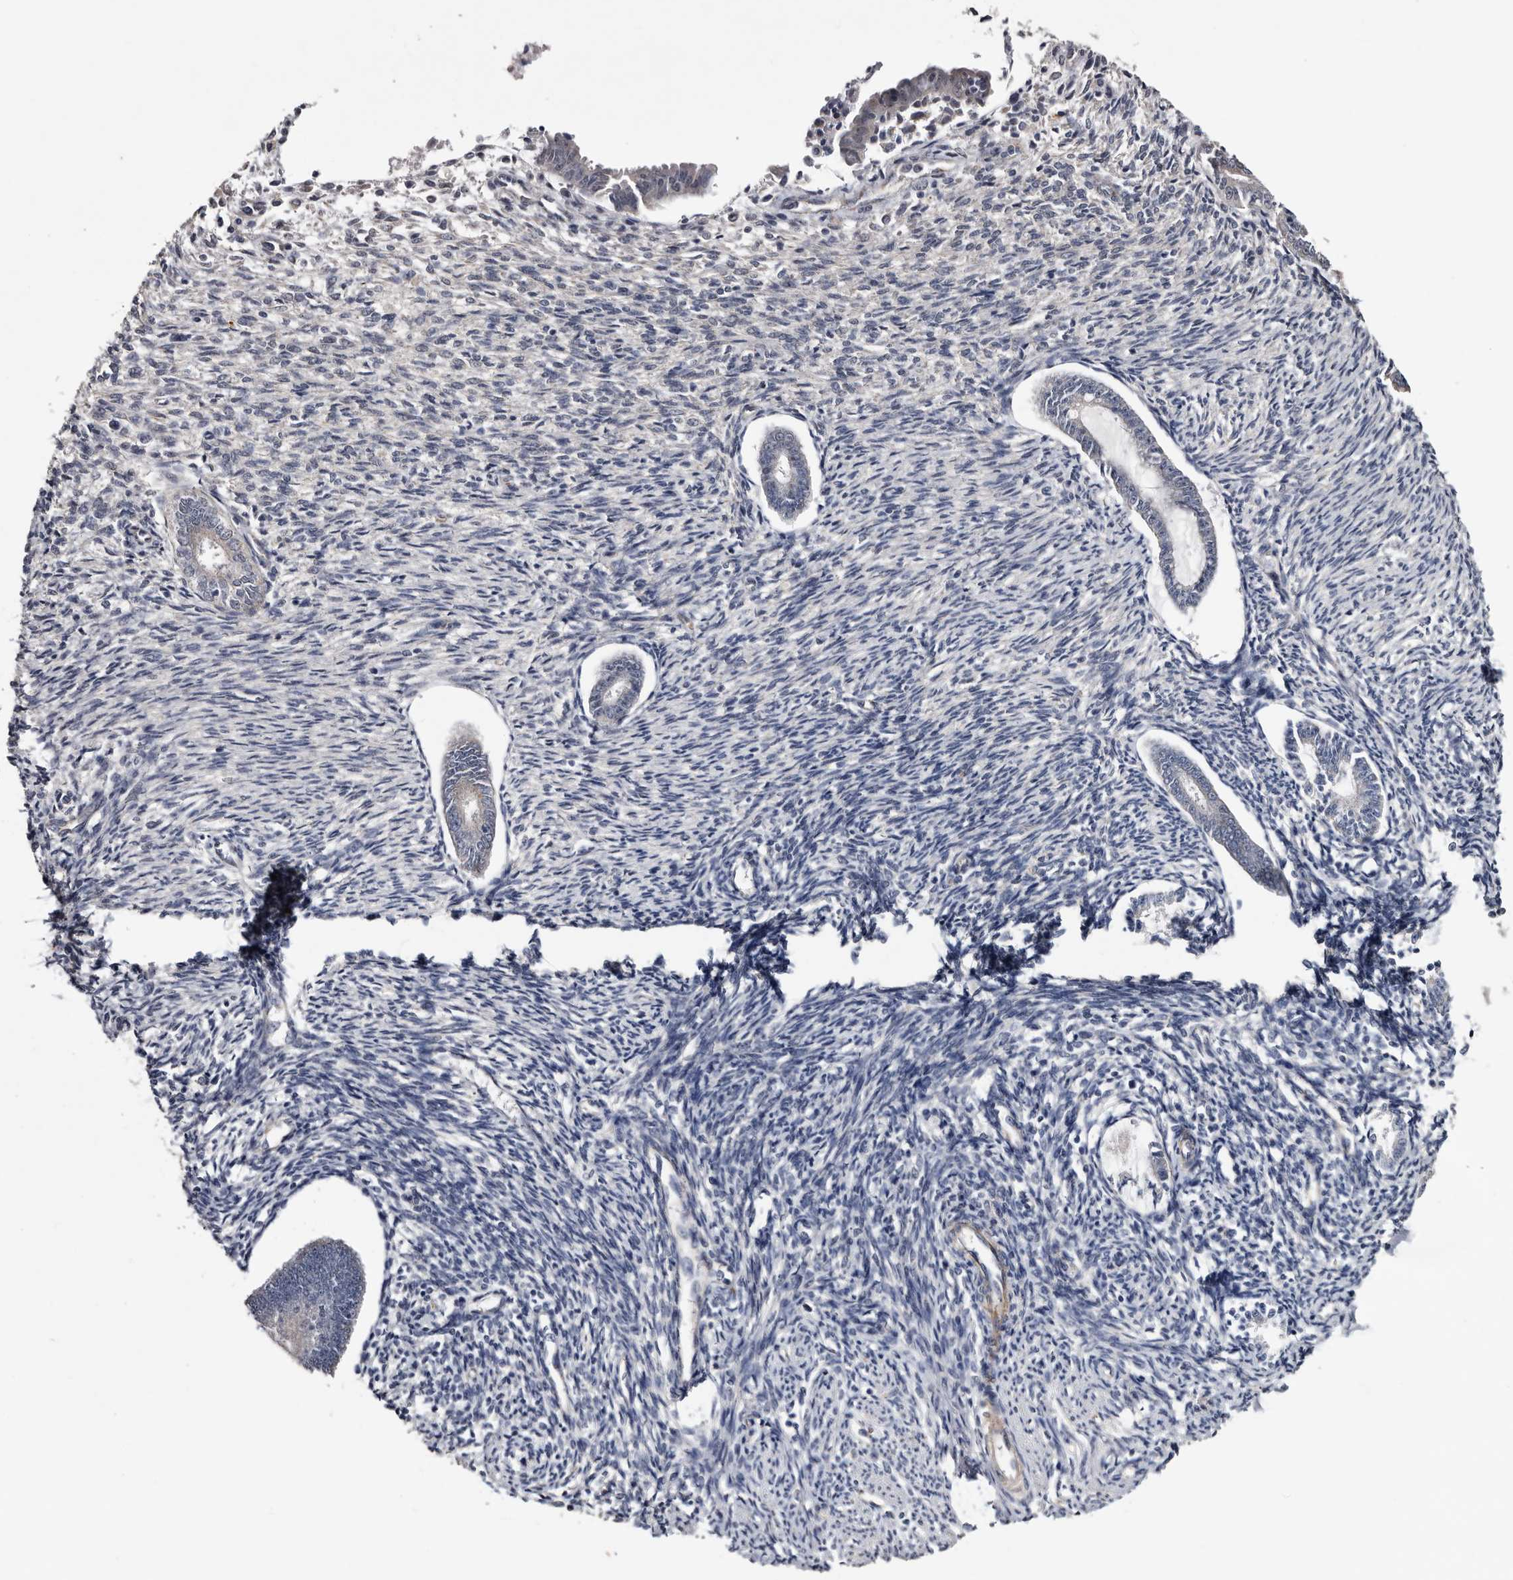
{"staining": {"intensity": "weak", "quantity": "<25%", "location": "cytoplasmic/membranous"}, "tissue": "endometrium", "cell_type": "Cells in endometrial stroma", "image_type": "normal", "snomed": [{"axis": "morphology", "description": "Normal tissue, NOS"}, {"axis": "topography", "description": "Endometrium"}], "caption": "A high-resolution image shows IHC staining of unremarkable endometrium, which displays no significant staining in cells in endometrial stroma.", "gene": "ARMCX2", "patient": {"sex": "female", "age": 56}}